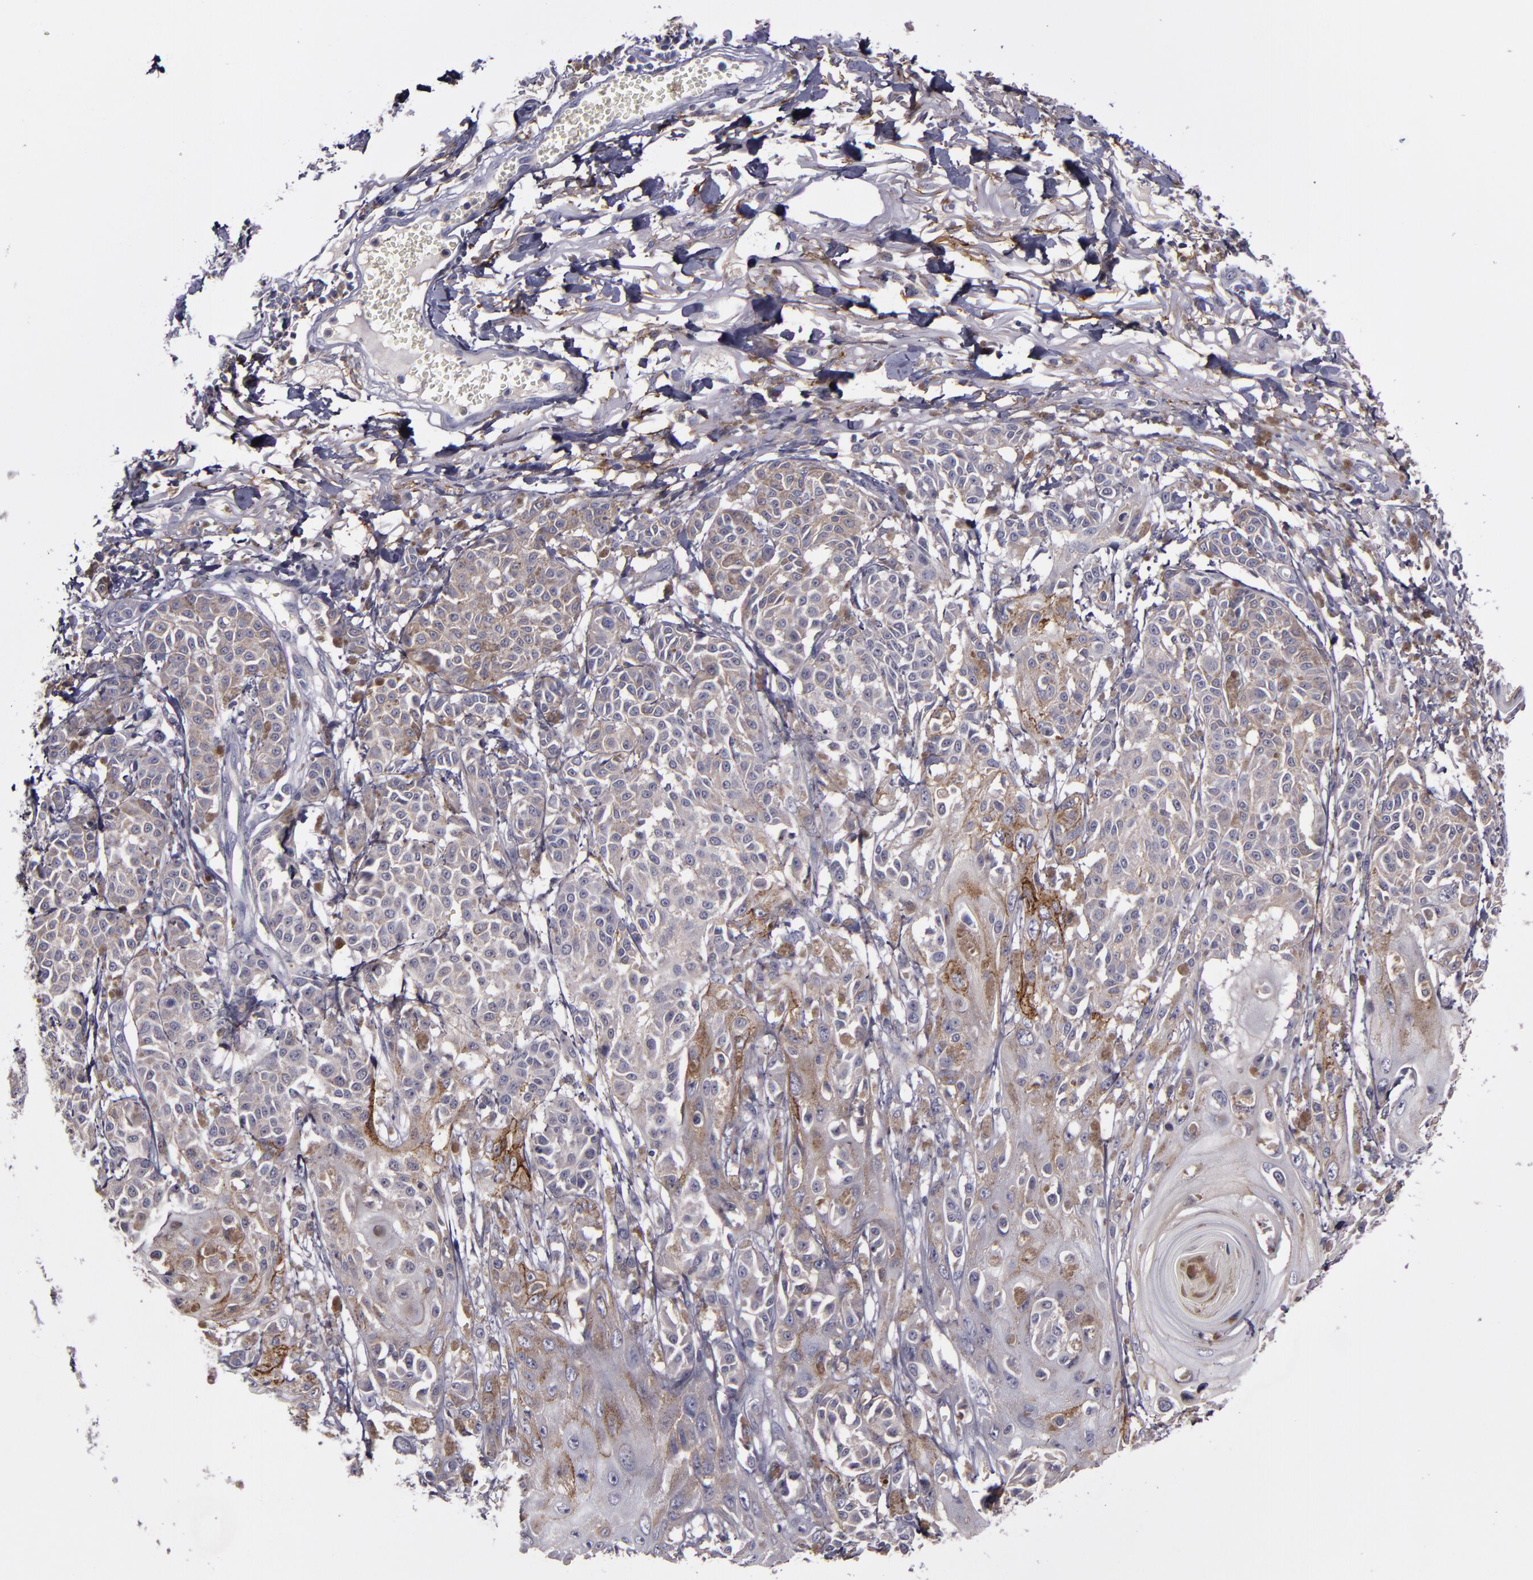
{"staining": {"intensity": "weak", "quantity": ">75%", "location": "cytoplasmic/membranous"}, "tissue": "melanoma", "cell_type": "Tumor cells", "image_type": "cancer", "snomed": [{"axis": "morphology", "description": "Malignant melanoma, NOS"}, {"axis": "topography", "description": "Skin"}], "caption": "Immunohistochemistry photomicrograph of human melanoma stained for a protein (brown), which reveals low levels of weak cytoplasmic/membranous positivity in about >75% of tumor cells.", "gene": "MFGE8", "patient": {"sex": "male", "age": 76}}